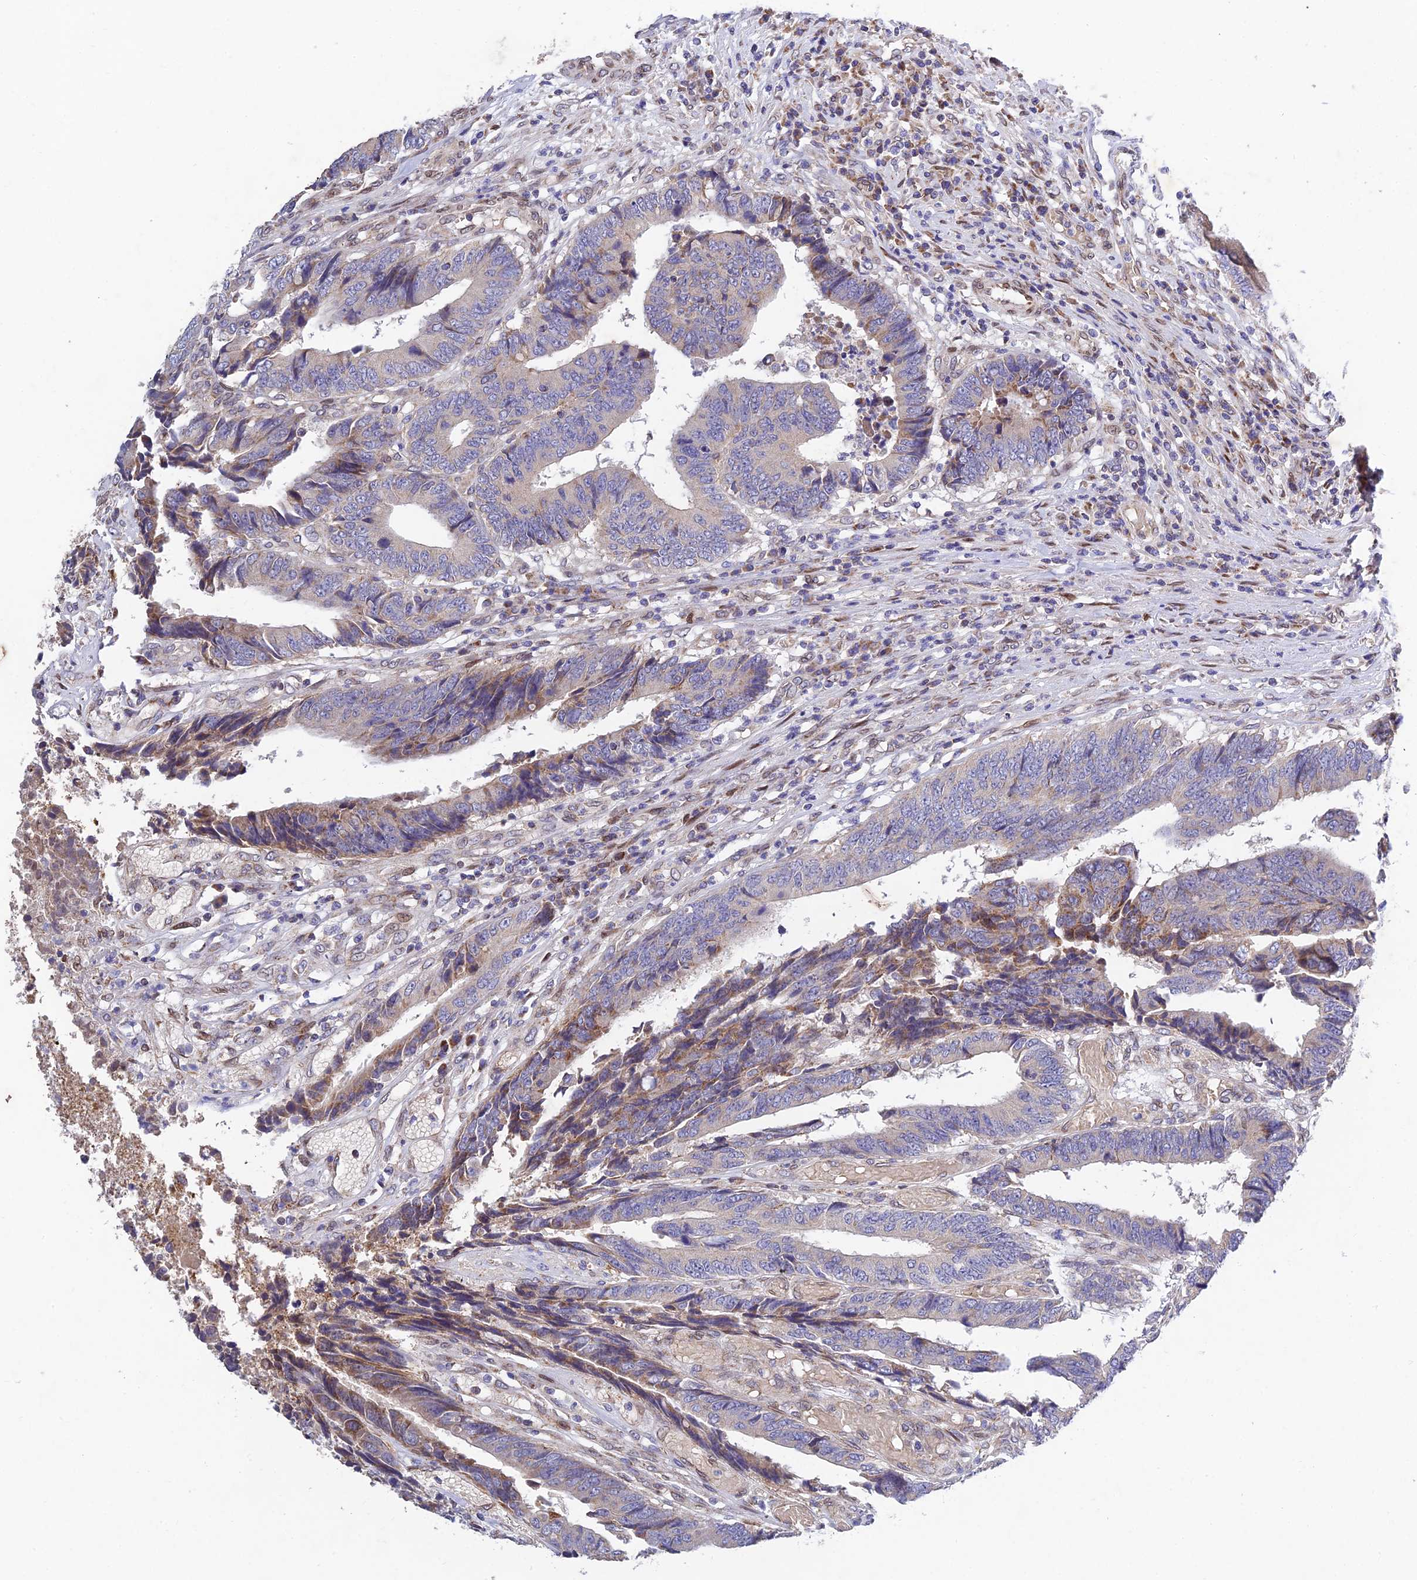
{"staining": {"intensity": "weak", "quantity": "25%-75%", "location": "cytoplasmic/membranous"}, "tissue": "colorectal cancer", "cell_type": "Tumor cells", "image_type": "cancer", "snomed": [{"axis": "morphology", "description": "Adenocarcinoma, NOS"}, {"axis": "topography", "description": "Rectum"}], "caption": "This is a histology image of immunohistochemistry (IHC) staining of colorectal adenocarcinoma, which shows weak staining in the cytoplasmic/membranous of tumor cells.", "gene": "MGAT2", "patient": {"sex": "male", "age": 84}}